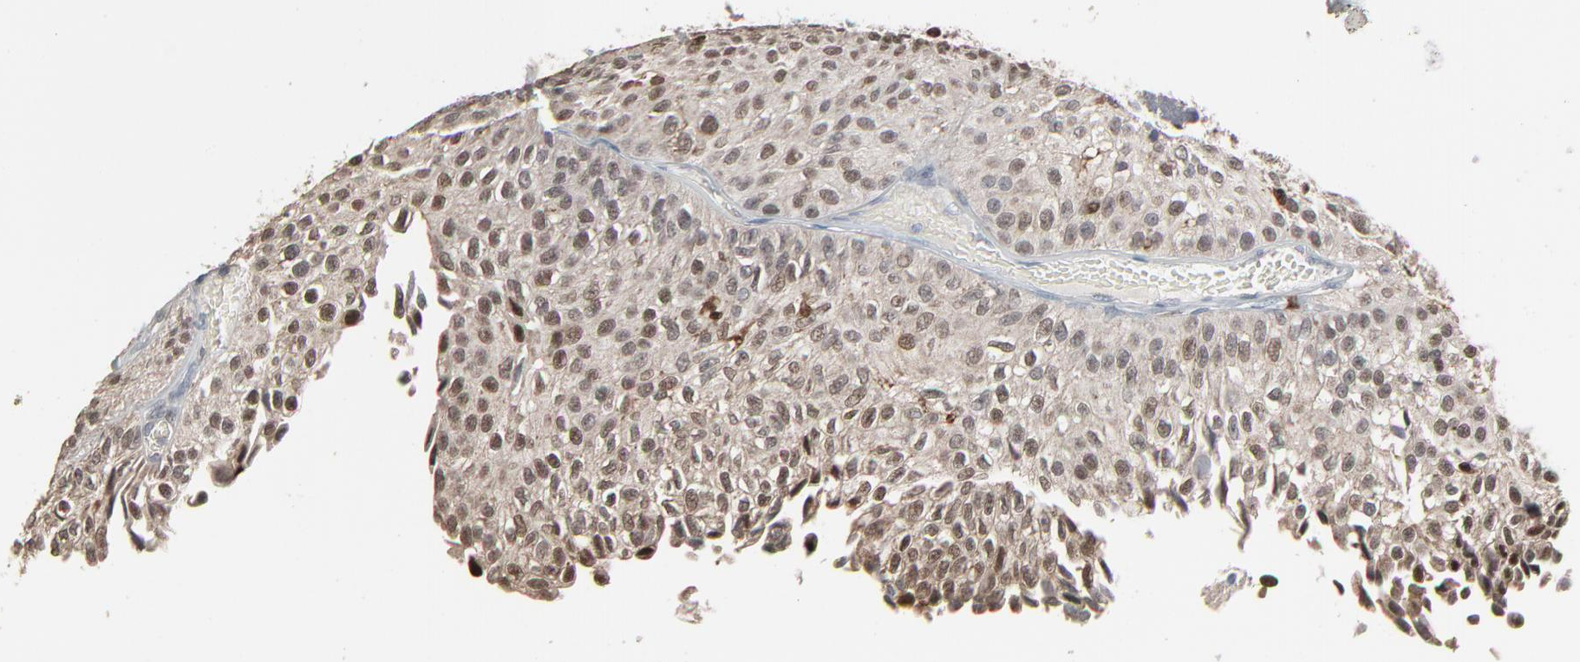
{"staining": {"intensity": "moderate", "quantity": "25%-75%", "location": "cytoplasmic/membranous,nuclear"}, "tissue": "urothelial cancer", "cell_type": "Tumor cells", "image_type": "cancer", "snomed": [{"axis": "morphology", "description": "Urothelial carcinoma, Low grade"}, {"axis": "topography", "description": "Urinary bladder"}], "caption": "Tumor cells display medium levels of moderate cytoplasmic/membranous and nuclear expression in about 25%-75% of cells in urothelial cancer.", "gene": "DOCK8", "patient": {"sex": "male", "age": 76}}